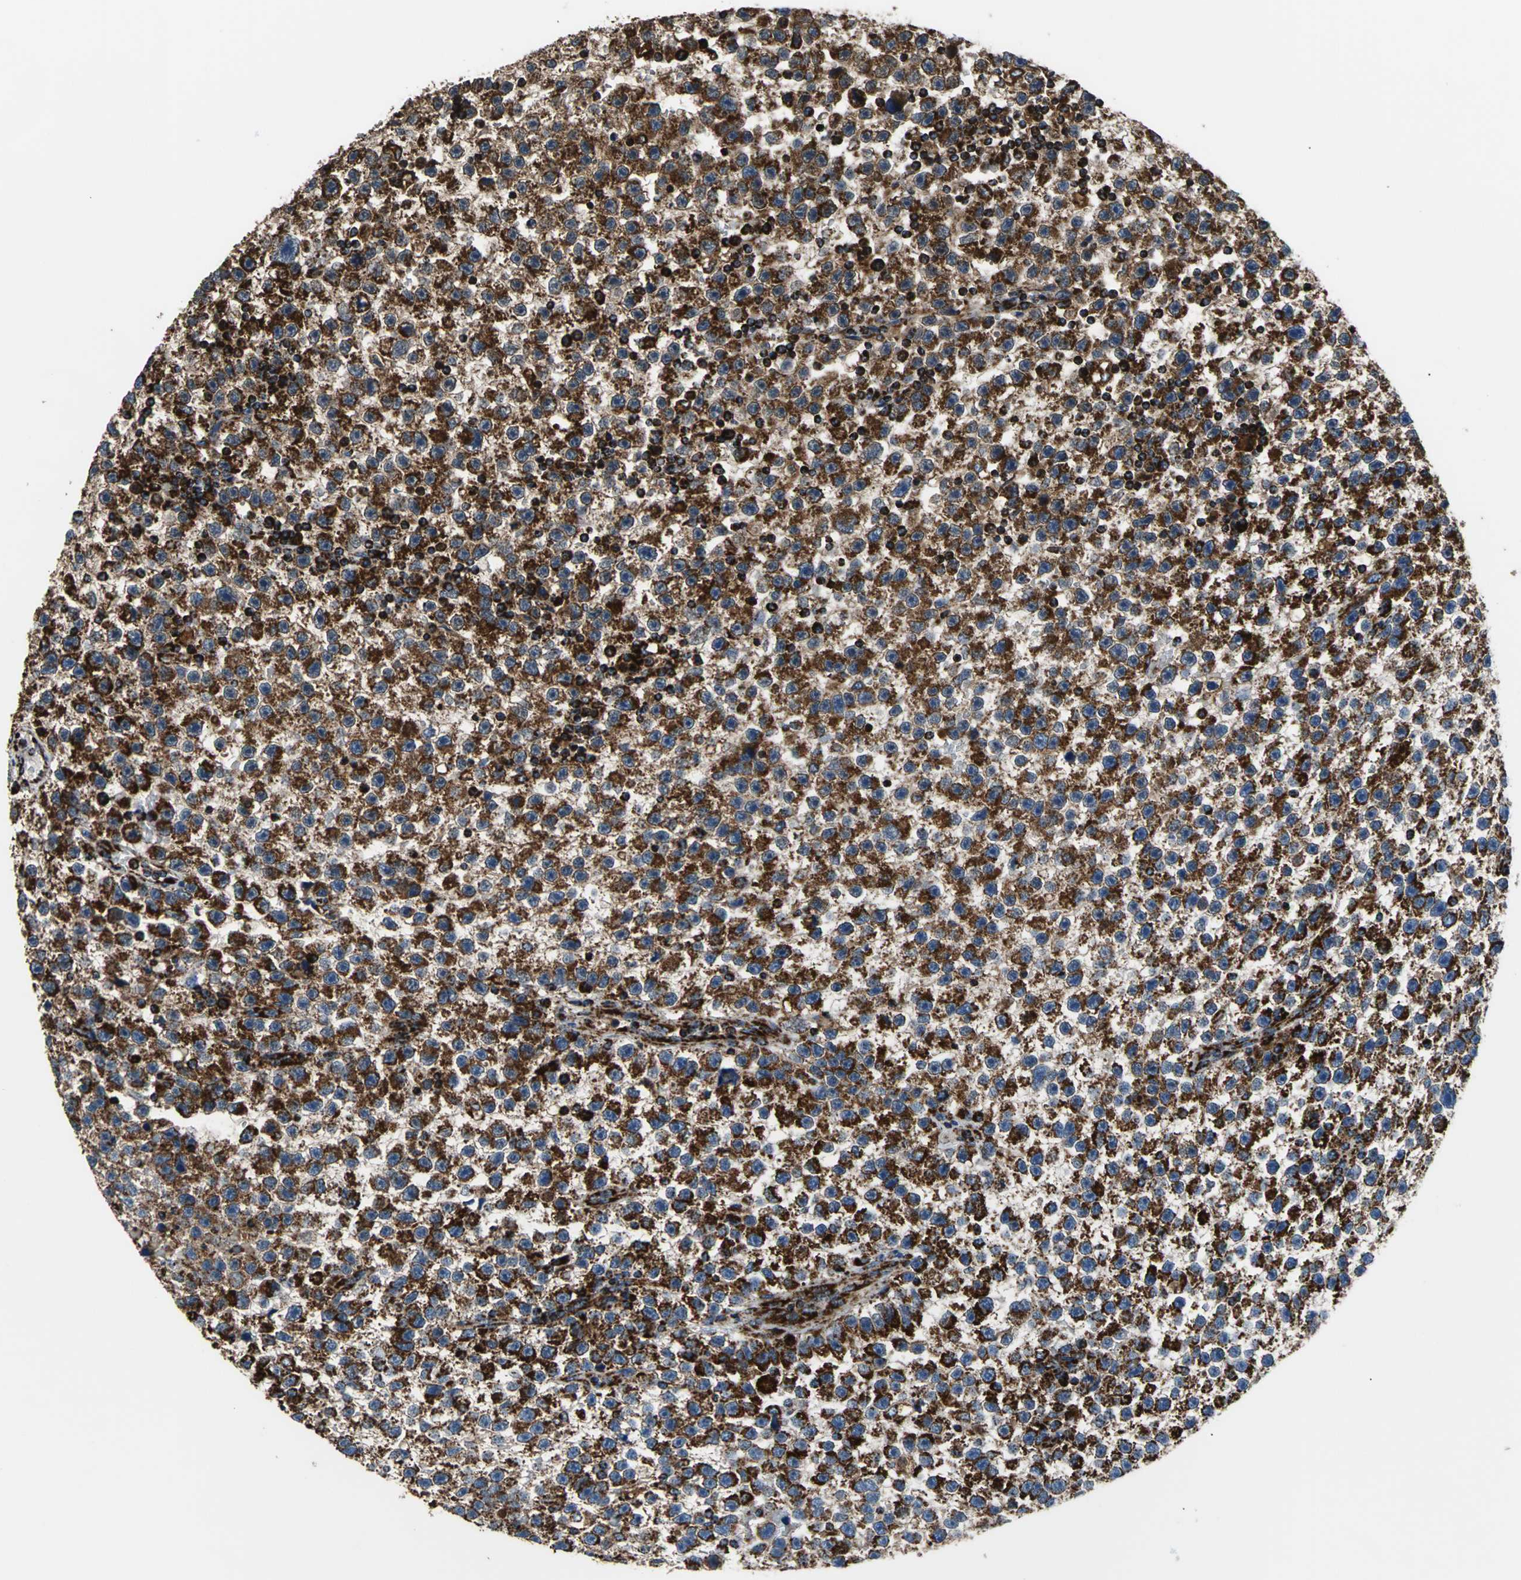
{"staining": {"intensity": "strong", "quantity": ">75%", "location": "cytoplasmic/membranous"}, "tissue": "testis cancer", "cell_type": "Tumor cells", "image_type": "cancer", "snomed": [{"axis": "morphology", "description": "Seminoma, NOS"}, {"axis": "topography", "description": "Testis"}], "caption": "DAB immunohistochemical staining of human seminoma (testis) displays strong cytoplasmic/membranous protein staining in about >75% of tumor cells.", "gene": "ECH1", "patient": {"sex": "male", "age": 33}}